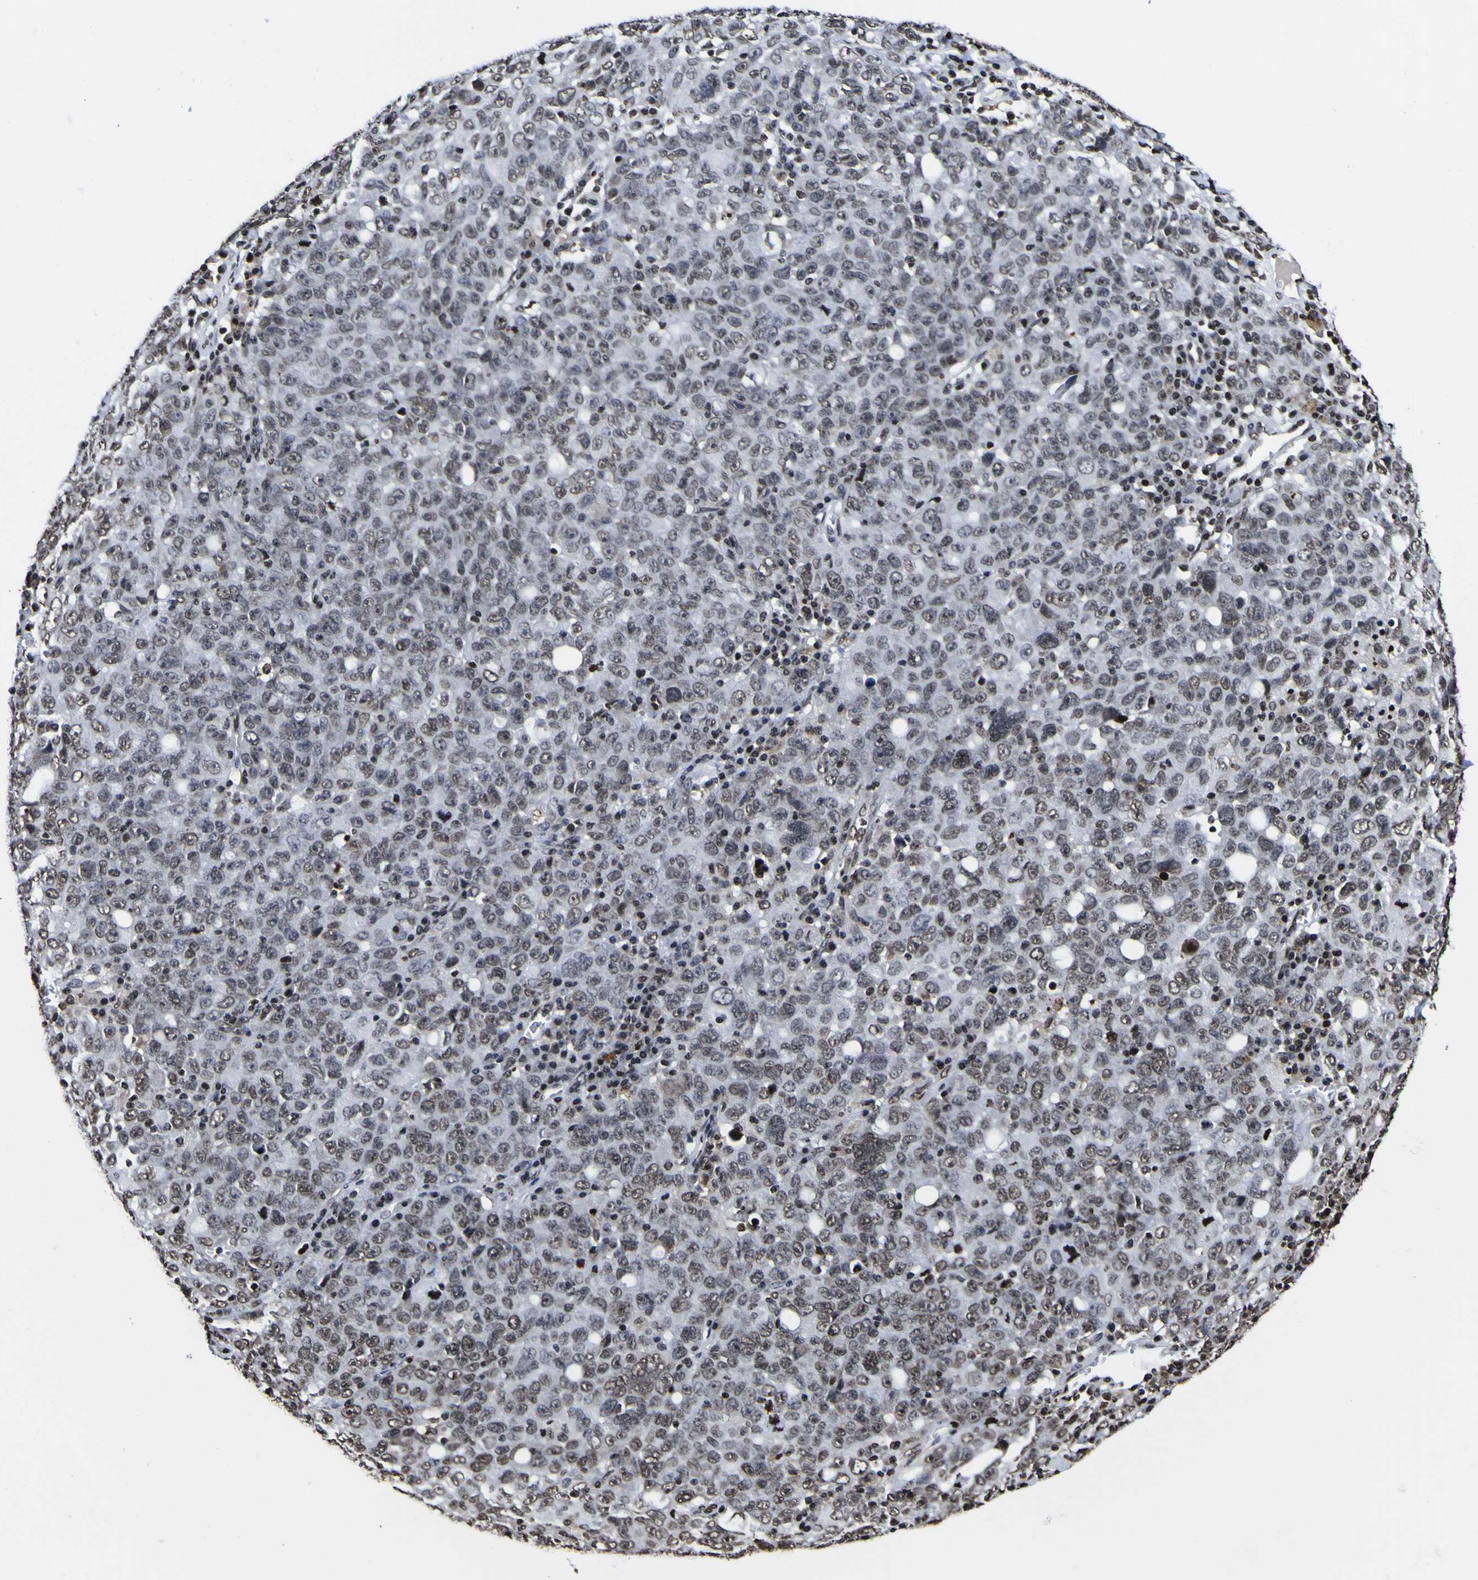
{"staining": {"intensity": "moderate", "quantity": "<25%", "location": "nuclear"}, "tissue": "ovarian cancer", "cell_type": "Tumor cells", "image_type": "cancer", "snomed": [{"axis": "morphology", "description": "Carcinoma, endometroid"}, {"axis": "topography", "description": "Ovary"}], "caption": "Endometroid carcinoma (ovarian) stained for a protein (brown) reveals moderate nuclear positive staining in about <25% of tumor cells.", "gene": "PIAS1", "patient": {"sex": "female", "age": 62}}